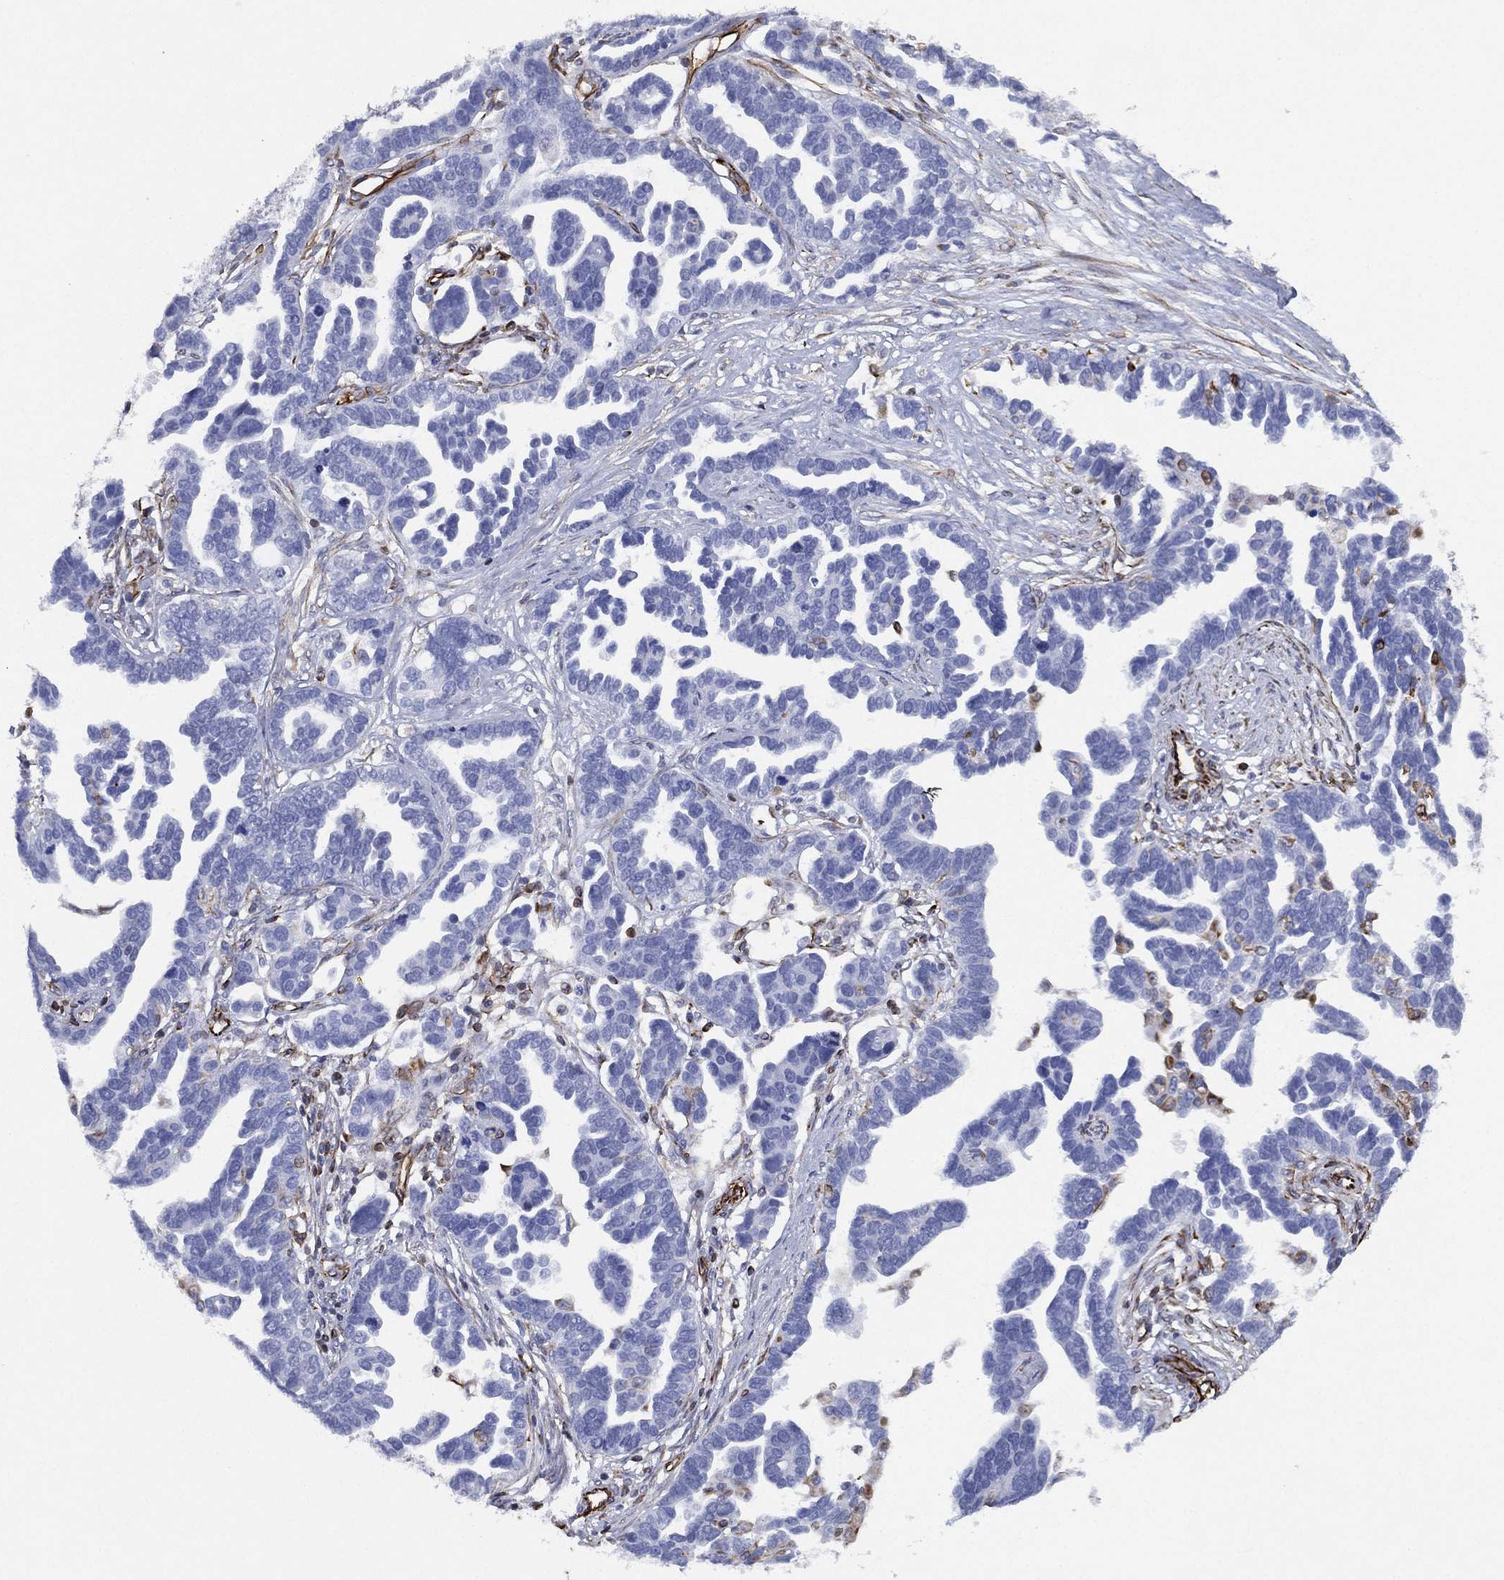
{"staining": {"intensity": "negative", "quantity": "none", "location": "none"}, "tissue": "ovarian cancer", "cell_type": "Tumor cells", "image_type": "cancer", "snomed": [{"axis": "morphology", "description": "Cystadenocarcinoma, serous, NOS"}, {"axis": "topography", "description": "Ovary"}], "caption": "This photomicrograph is of ovarian serous cystadenocarcinoma stained with immunohistochemistry (IHC) to label a protein in brown with the nuclei are counter-stained blue. There is no positivity in tumor cells. The staining was performed using DAB (3,3'-diaminobenzidine) to visualize the protein expression in brown, while the nuclei were stained in blue with hematoxylin (Magnification: 20x).", "gene": "MAS1", "patient": {"sex": "female", "age": 54}}